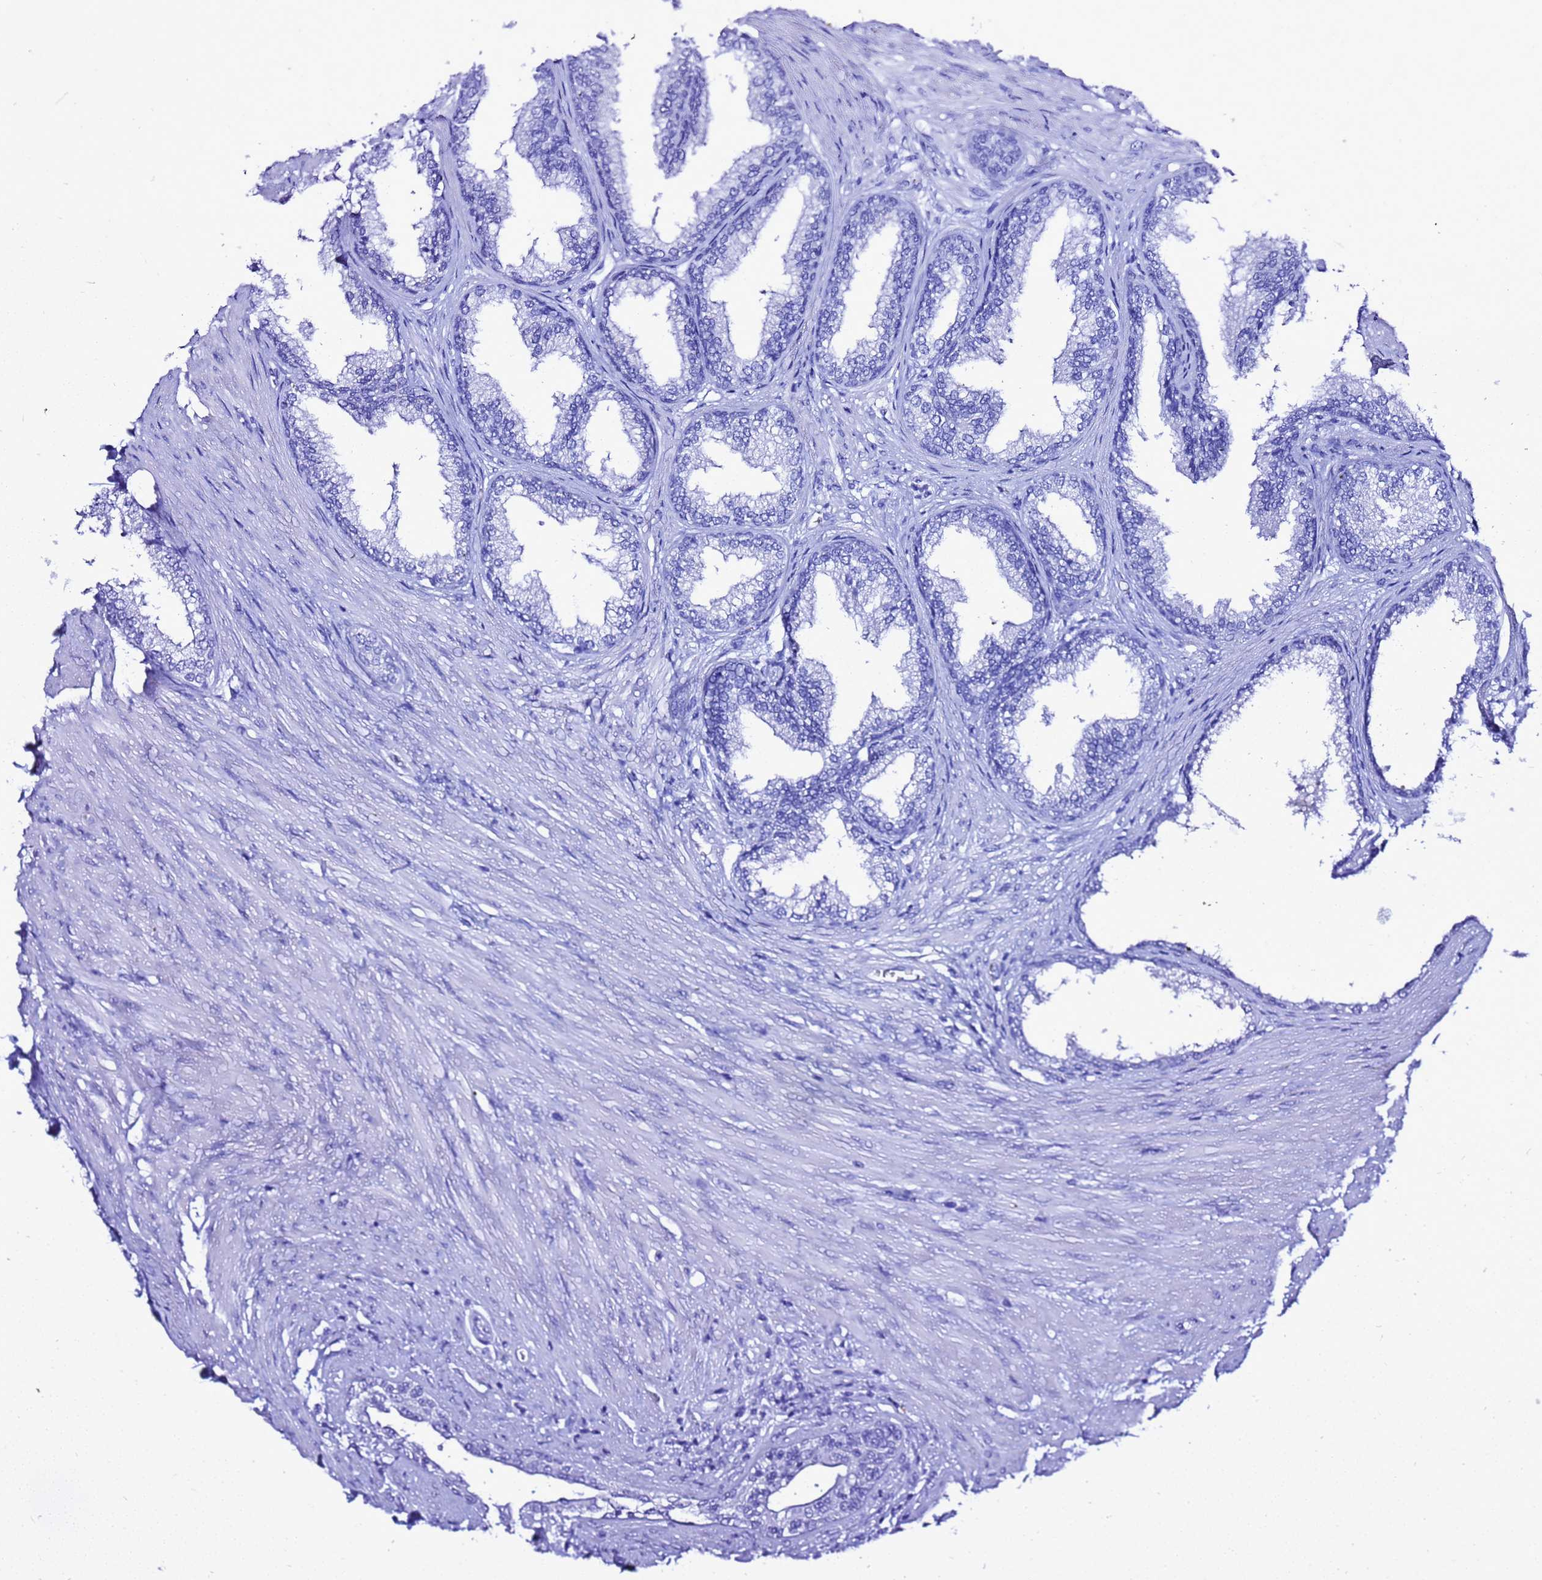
{"staining": {"intensity": "negative", "quantity": "none", "location": "none"}, "tissue": "prostate", "cell_type": "Glandular cells", "image_type": "normal", "snomed": [{"axis": "morphology", "description": "Normal tissue, NOS"}, {"axis": "topography", "description": "Prostate"}], "caption": "DAB immunohistochemical staining of benign human prostate reveals no significant positivity in glandular cells.", "gene": "LIPF", "patient": {"sex": "male", "age": 76}}